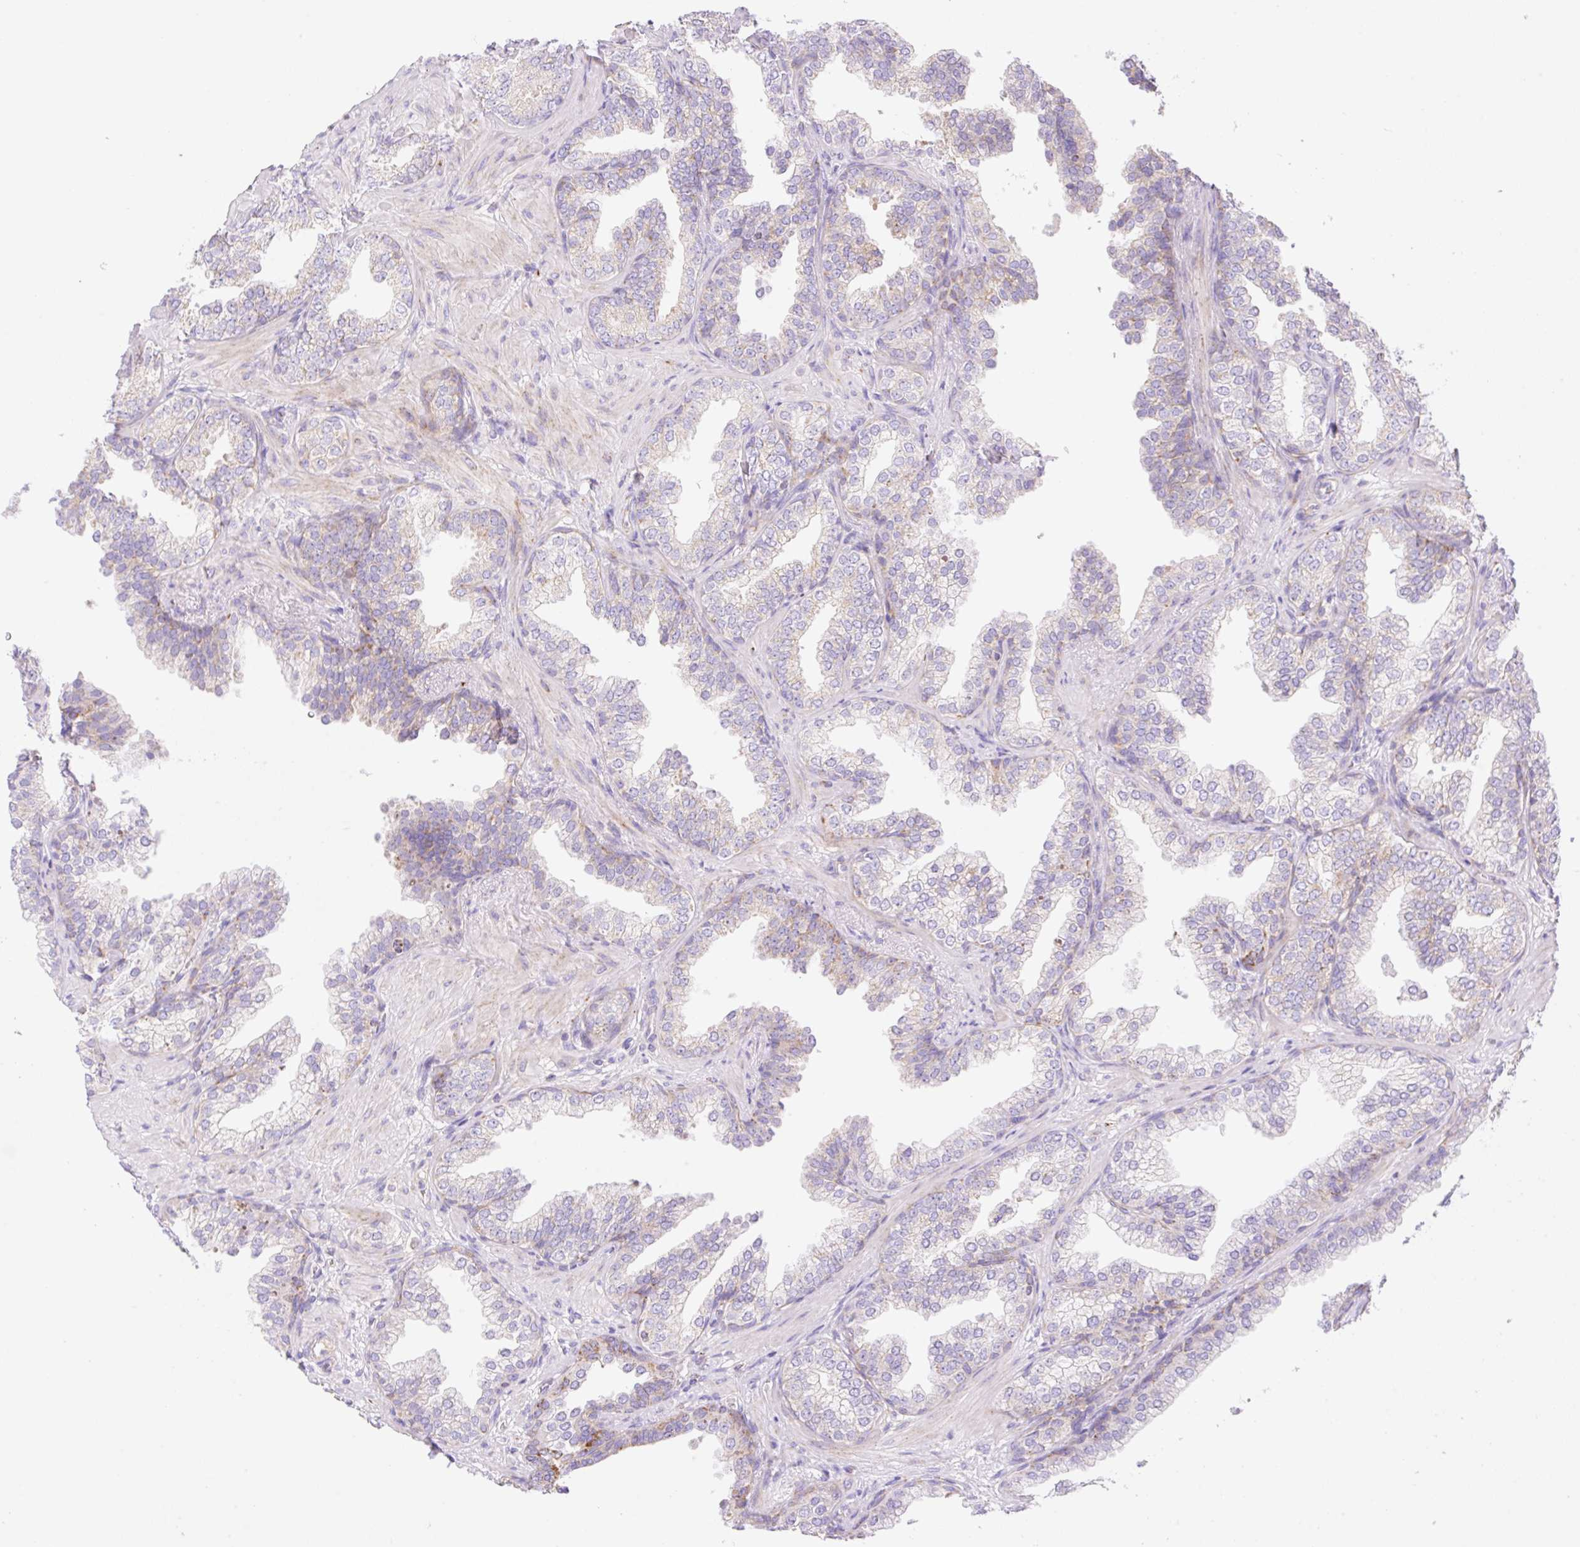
{"staining": {"intensity": "weak", "quantity": "25%-75%", "location": "cytoplasmic/membranous"}, "tissue": "prostate cancer", "cell_type": "Tumor cells", "image_type": "cancer", "snomed": [{"axis": "morphology", "description": "Adenocarcinoma, High grade"}, {"axis": "topography", "description": "Prostate"}], "caption": "Brown immunohistochemical staining in human prostate adenocarcinoma (high-grade) displays weak cytoplasmic/membranous staining in about 25%-75% of tumor cells.", "gene": "ETNK2", "patient": {"sex": "male", "age": 58}}